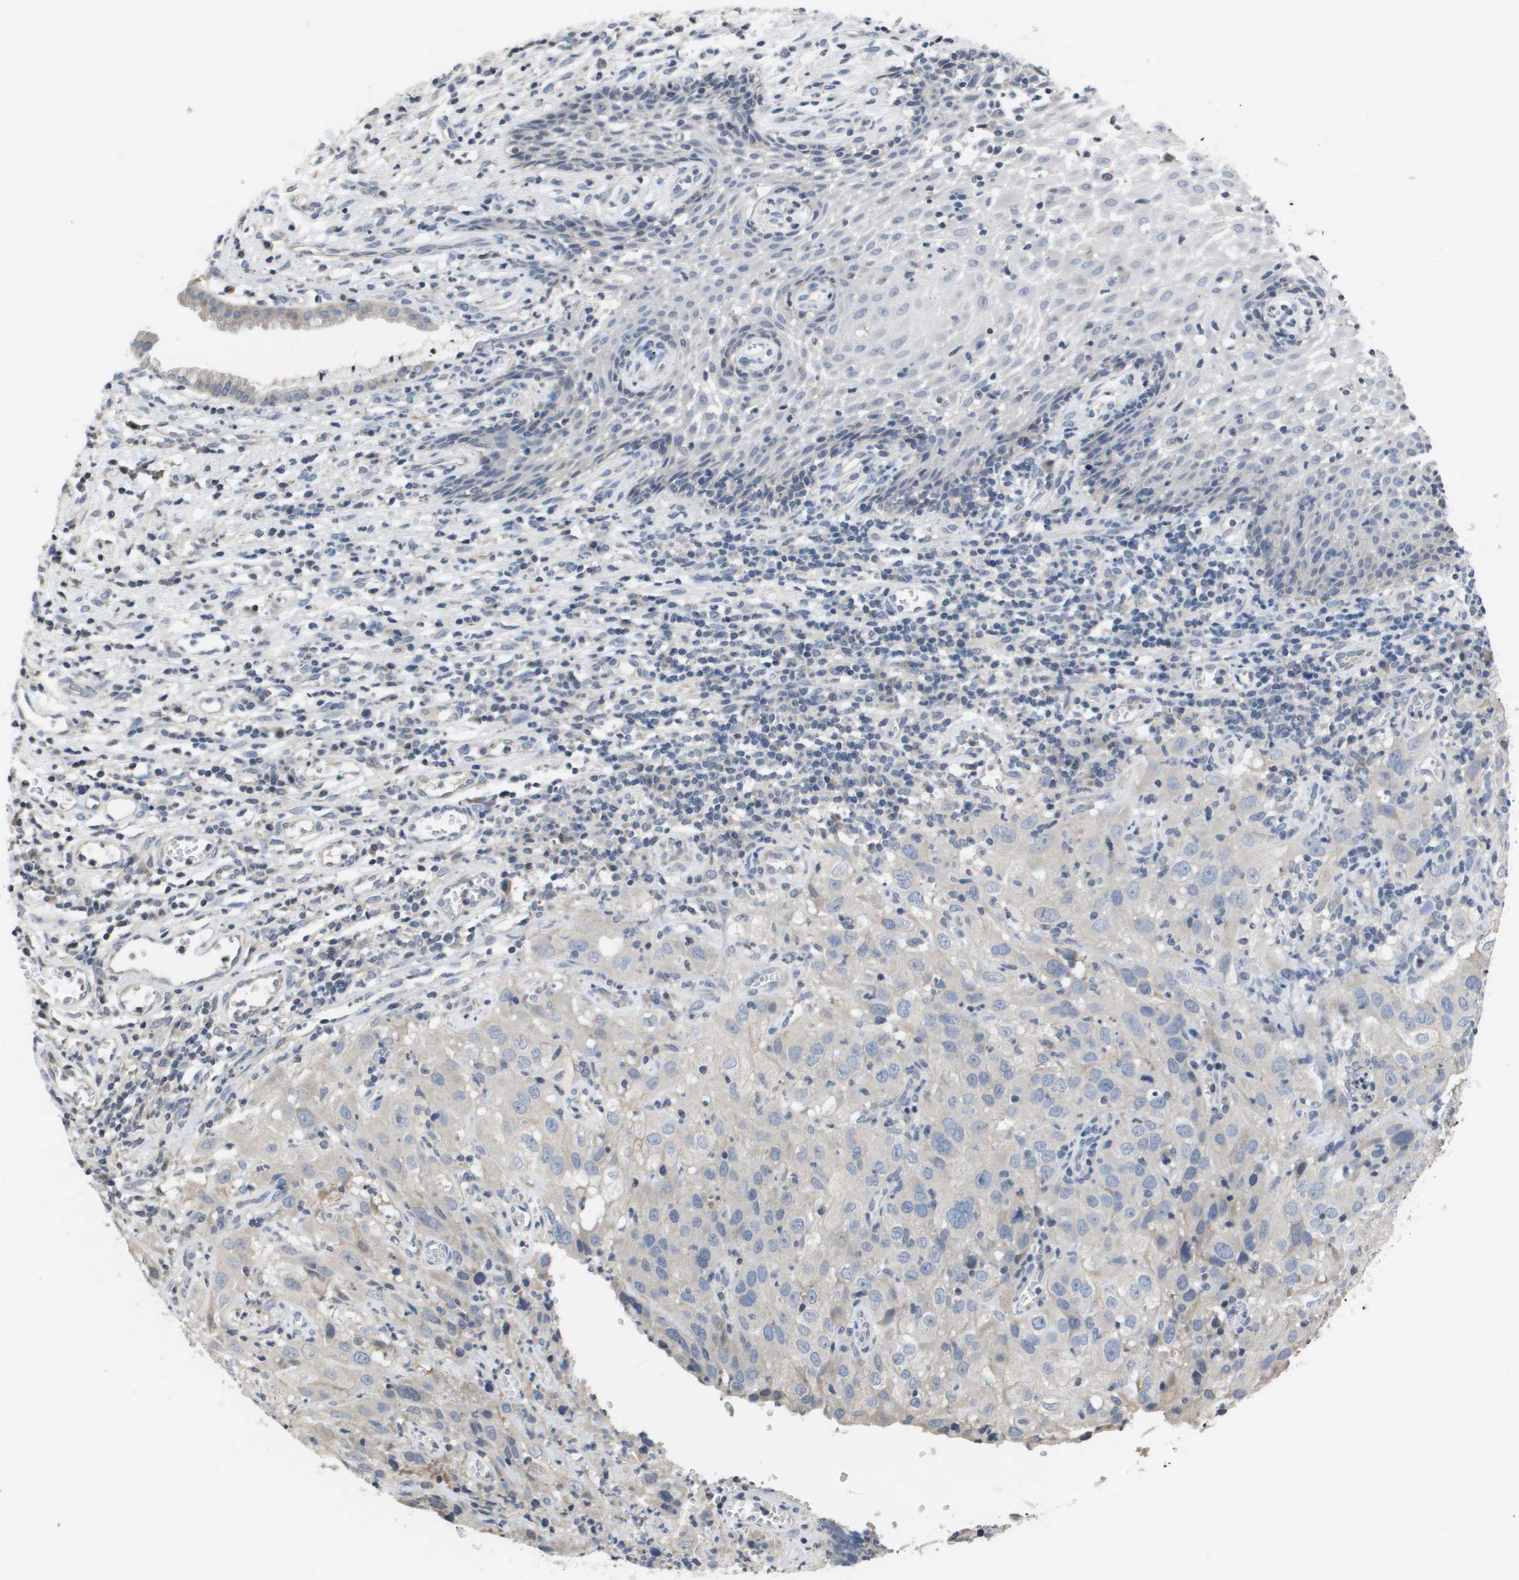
{"staining": {"intensity": "weak", "quantity": "<25%", "location": "cytoplasmic/membranous"}, "tissue": "cervical cancer", "cell_type": "Tumor cells", "image_type": "cancer", "snomed": [{"axis": "morphology", "description": "Squamous cell carcinoma, NOS"}, {"axis": "topography", "description": "Cervix"}], "caption": "This is an IHC micrograph of squamous cell carcinoma (cervical). There is no staining in tumor cells.", "gene": "CAPN11", "patient": {"sex": "female", "age": 32}}